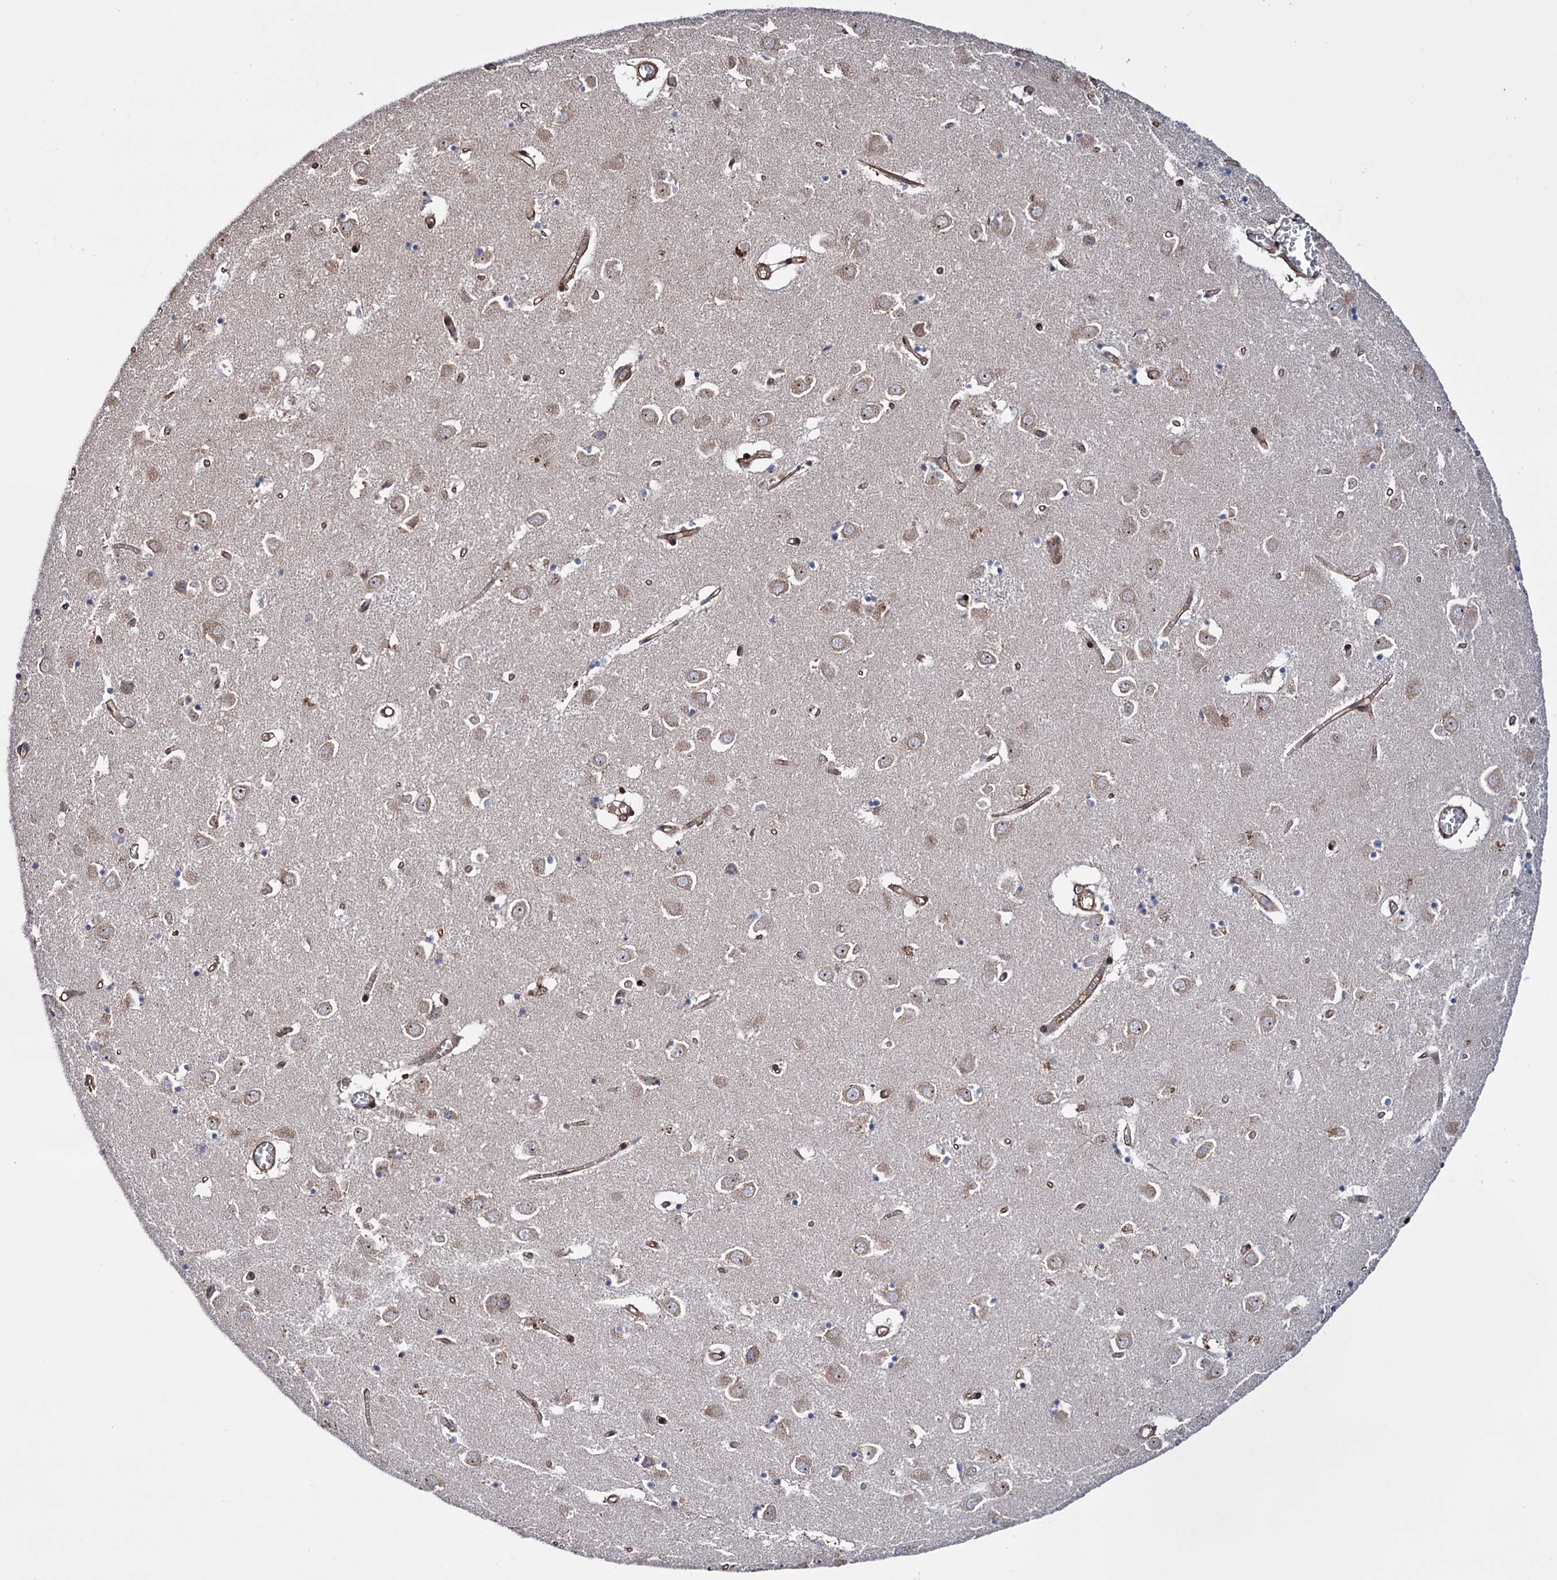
{"staining": {"intensity": "moderate", "quantity": "<25%", "location": "cytoplasmic/membranous,nuclear"}, "tissue": "caudate", "cell_type": "Glial cells", "image_type": "normal", "snomed": [{"axis": "morphology", "description": "Normal tissue, NOS"}, {"axis": "topography", "description": "Lateral ventricle wall"}], "caption": "Immunohistochemistry micrograph of unremarkable human caudate stained for a protein (brown), which reveals low levels of moderate cytoplasmic/membranous,nuclear expression in about <25% of glial cells.", "gene": "FERMT2", "patient": {"sex": "male", "age": 70}}